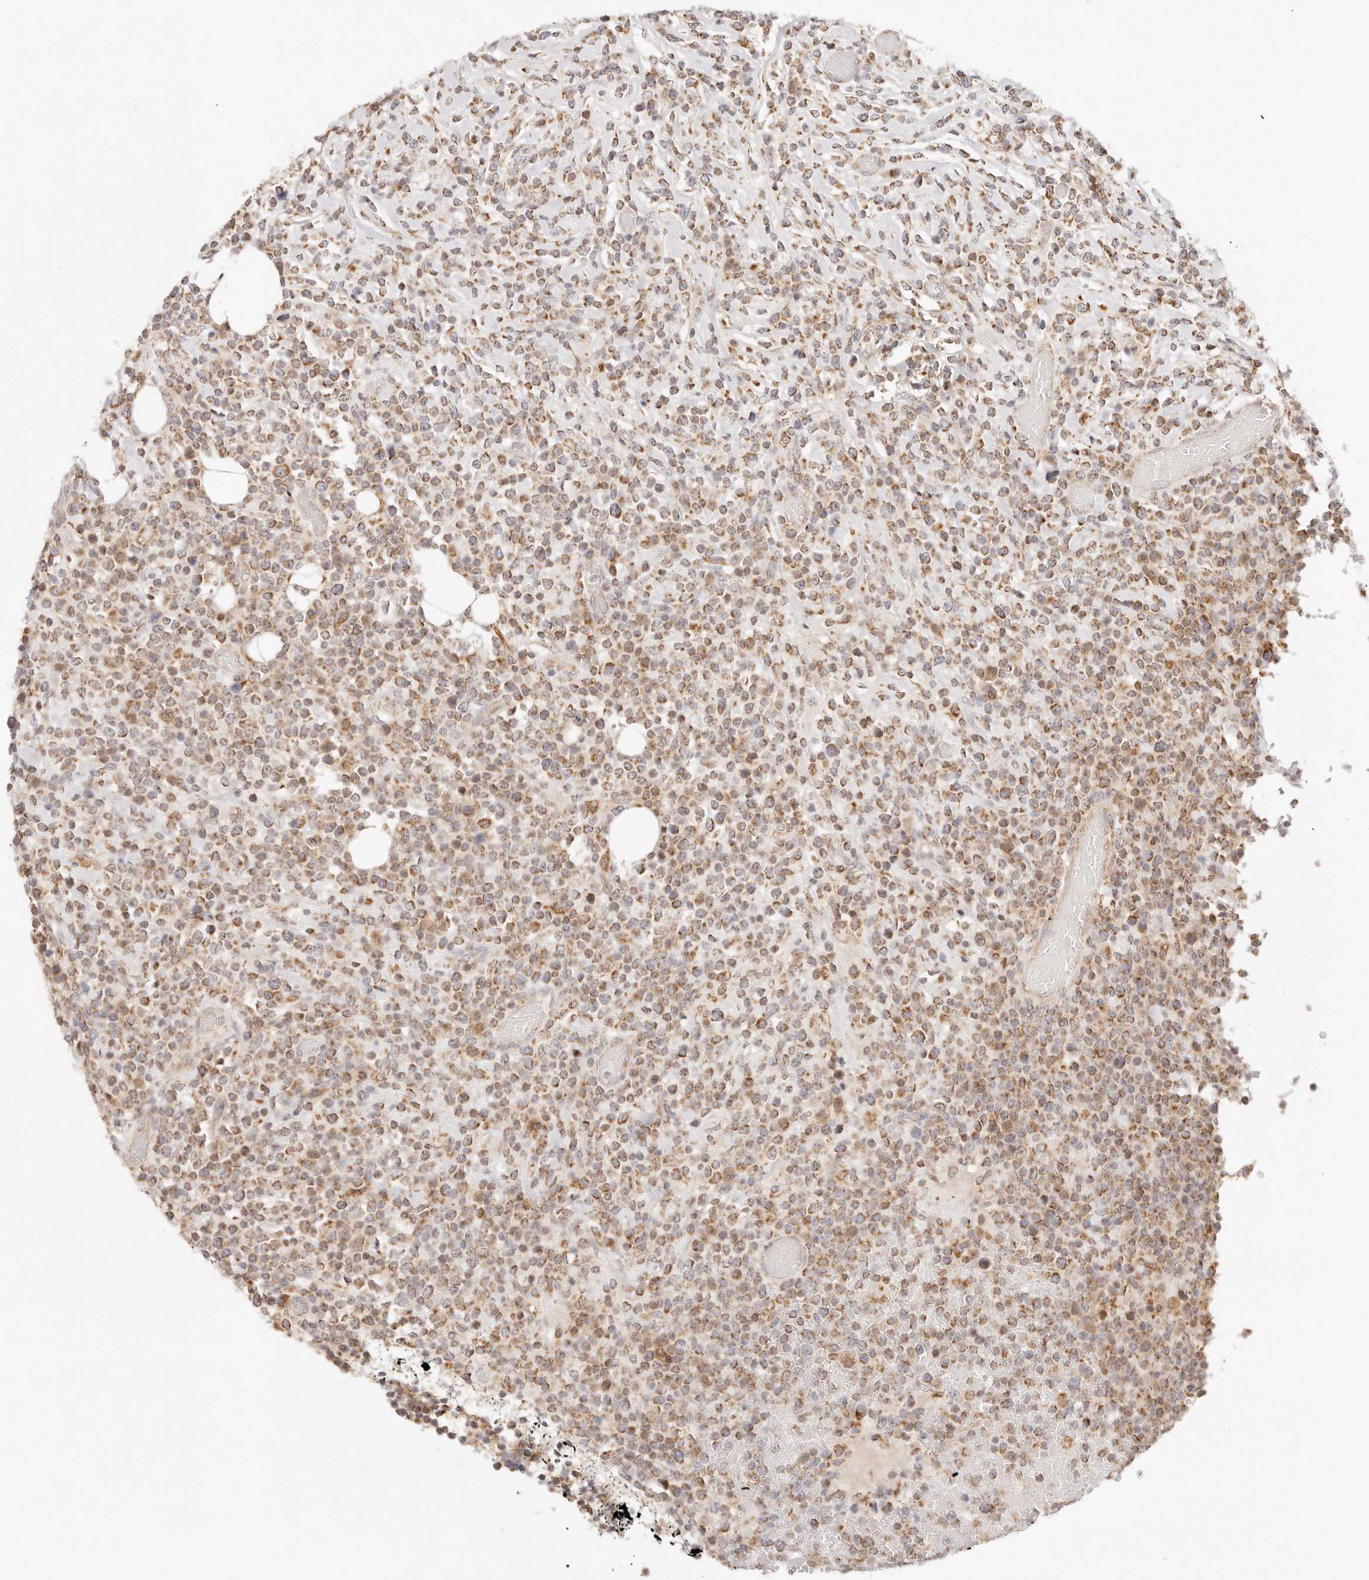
{"staining": {"intensity": "moderate", "quantity": ">75%", "location": "cytoplasmic/membranous"}, "tissue": "lymphoma", "cell_type": "Tumor cells", "image_type": "cancer", "snomed": [{"axis": "morphology", "description": "Malignant lymphoma, non-Hodgkin's type, High grade"}, {"axis": "topography", "description": "Colon"}], "caption": "High-power microscopy captured an IHC photomicrograph of high-grade malignant lymphoma, non-Hodgkin's type, revealing moderate cytoplasmic/membranous positivity in about >75% of tumor cells.", "gene": "COA6", "patient": {"sex": "female", "age": 53}}